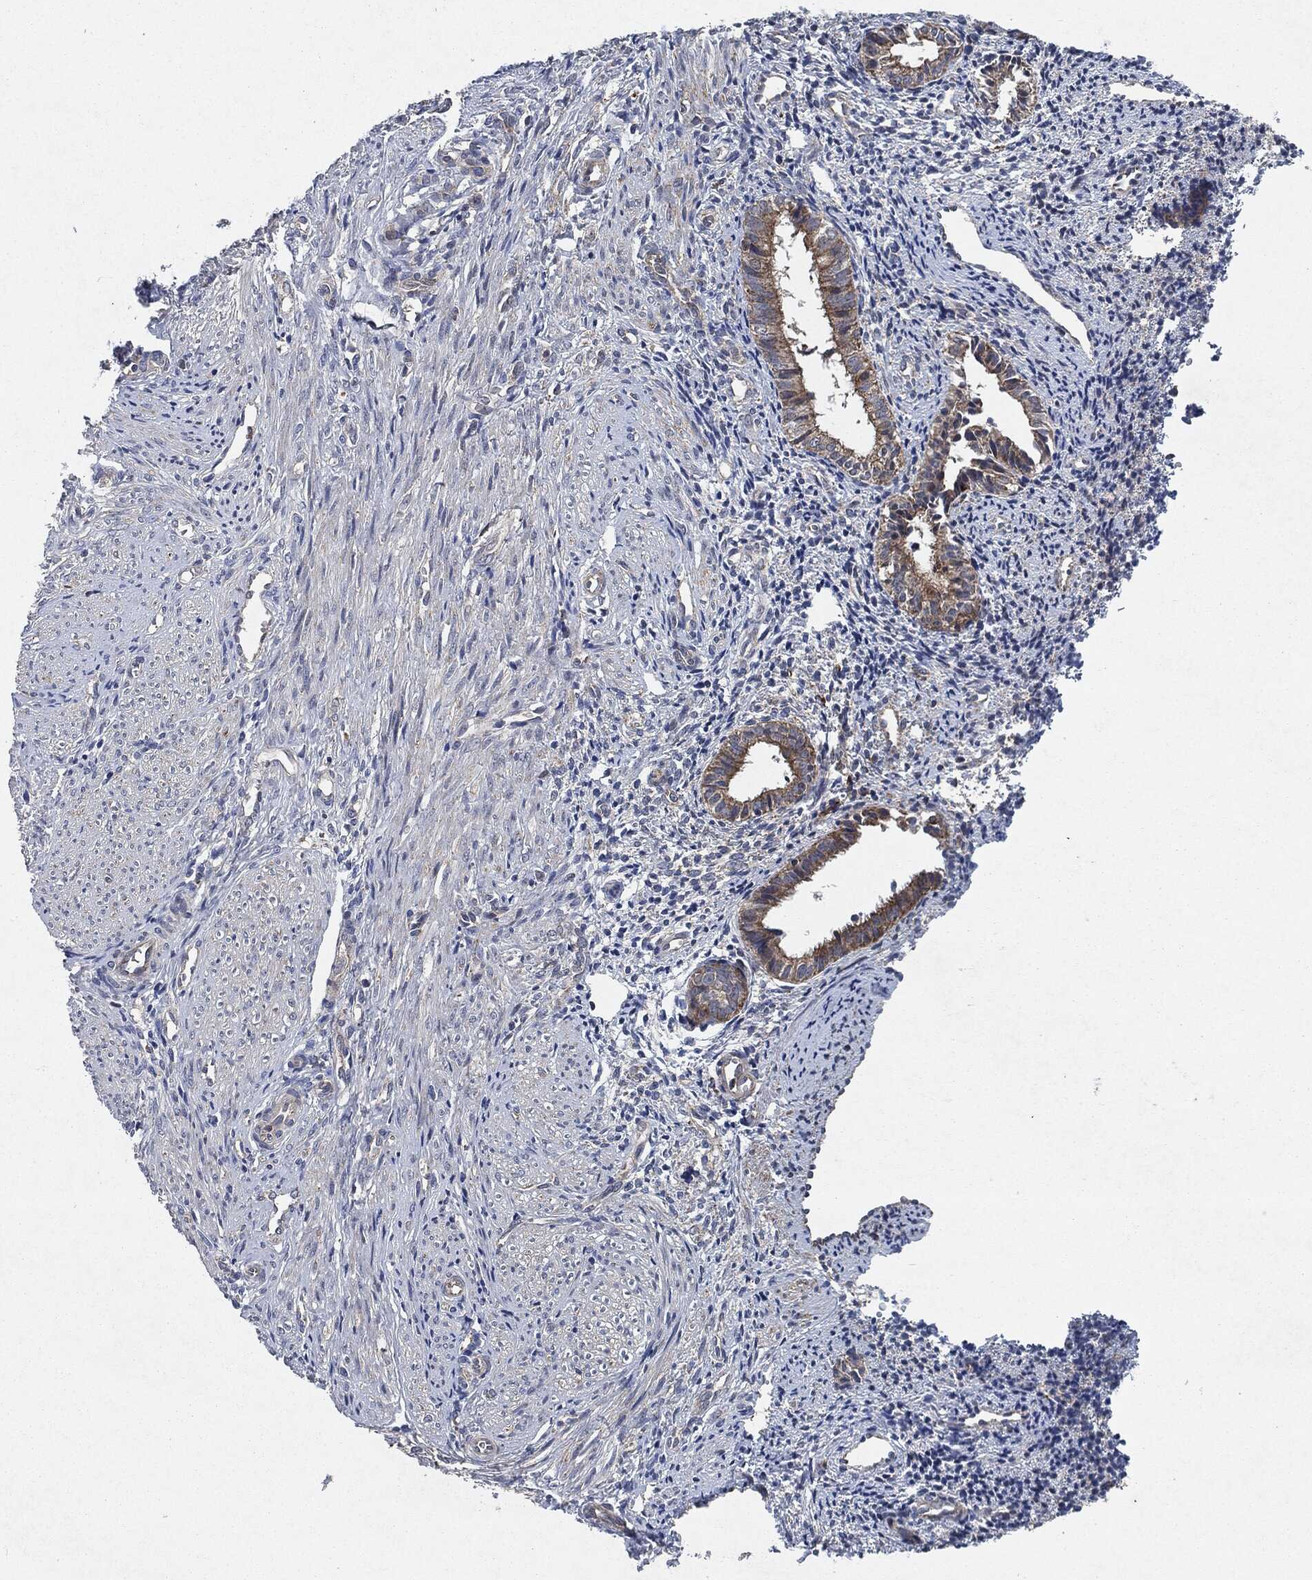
{"staining": {"intensity": "negative", "quantity": "none", "location": "none"}, "tissue": "endometrium", "cell_type": "Cells in endometrial stroma", "image_type": "normal", "snomed": [{"axis": "morphology", "description": "Normal tissue, NOS"}, {"axis": "topography", "description": "Endometrium"}], "caption": "High power microscopy photomicrograph of an immunohistochemistry image of unremarkable endometrium, revealing no significant positivity in cells in endometrial stroma.", "gene": "SLC31A2", "patient": {"sex": "female", "age": 47}}